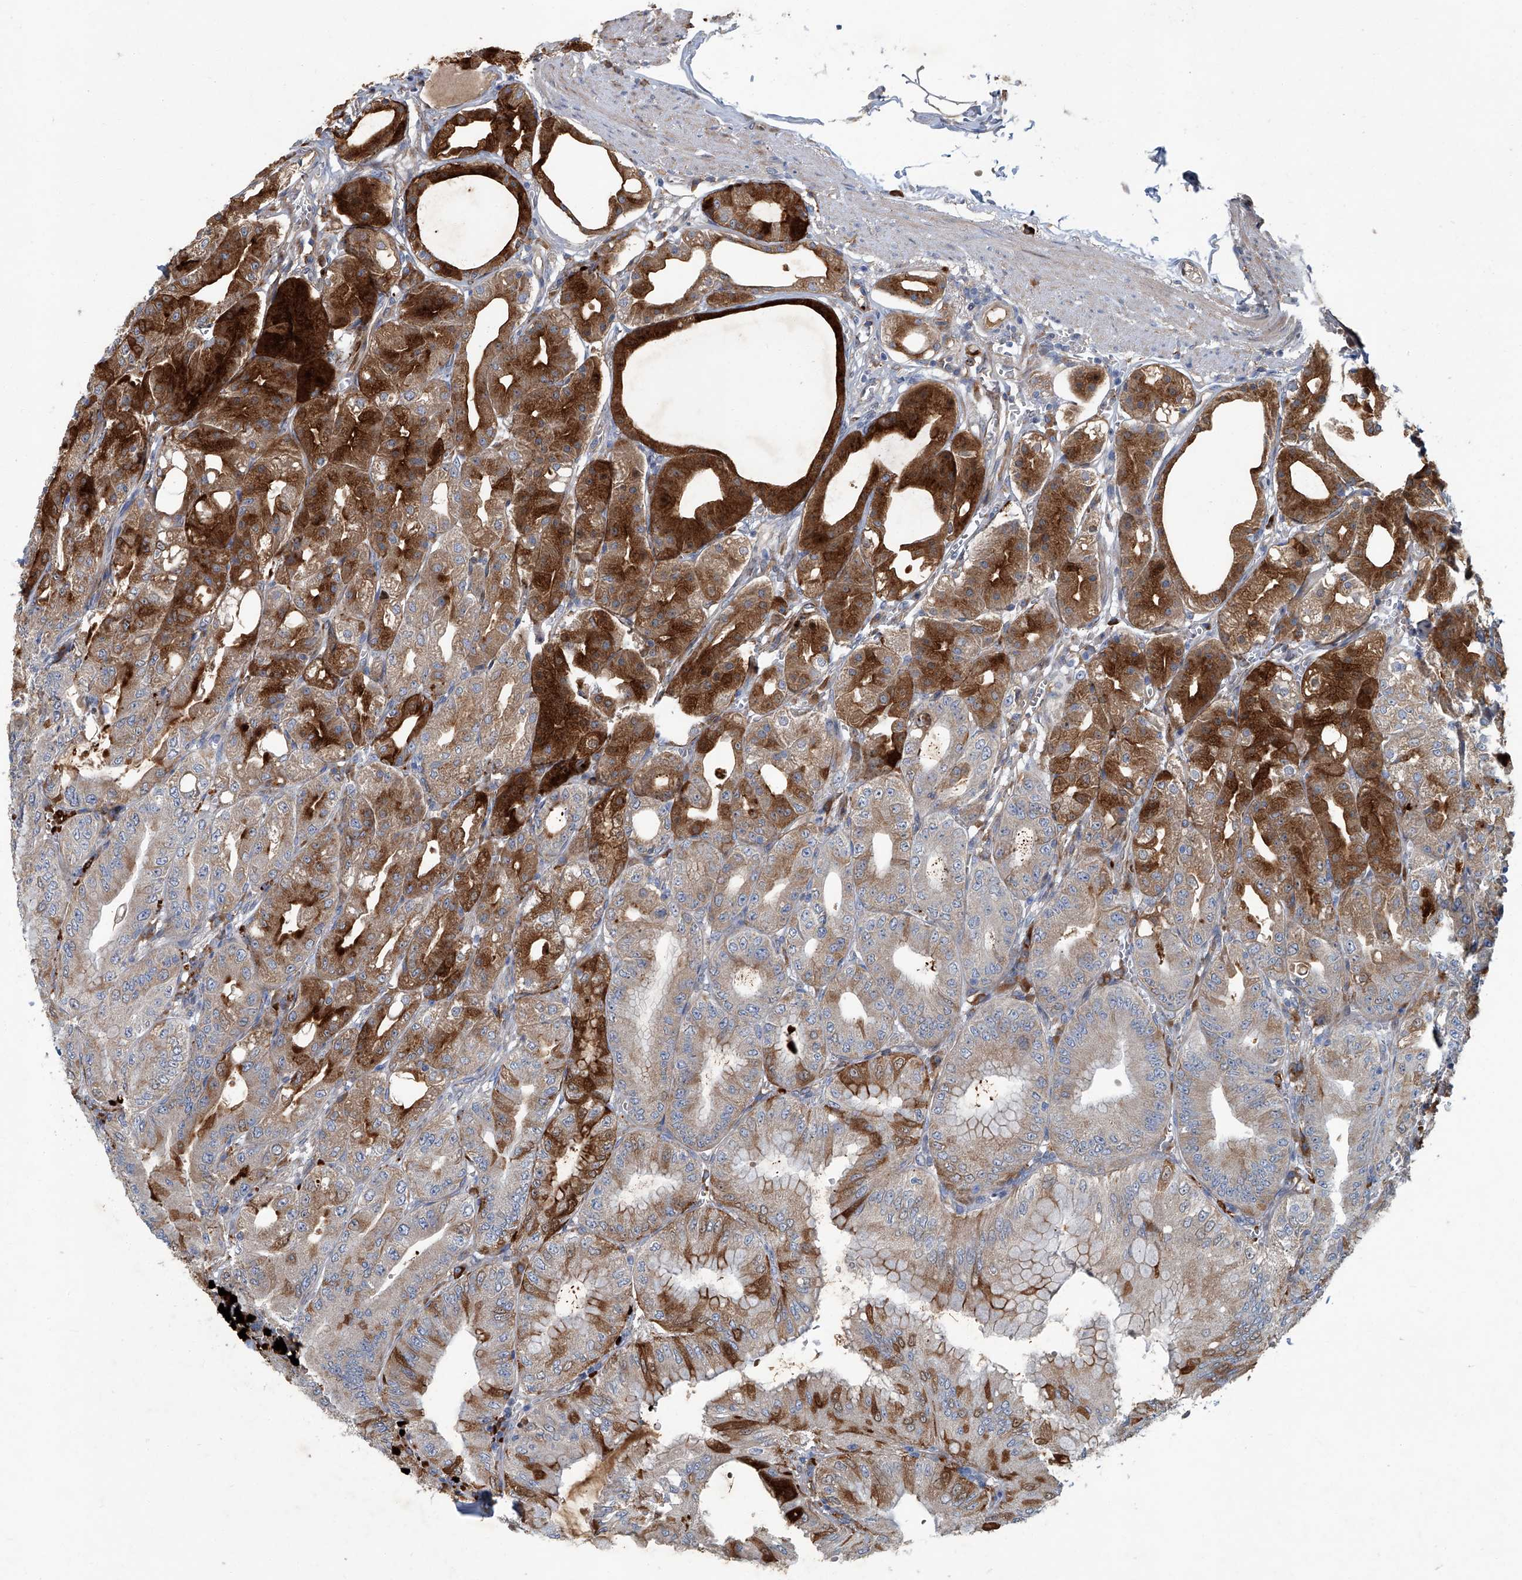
{"staining": {"intensity": "strong", "quantity": "25%-75%", "location": "cytoplasmic/membranous"}, "tissue": "stomach", "cell_type": "Glandular cells", "image_type": "normal", "snomed": [{"axis": "morphology", "description": "Normal tissue, NOS"}, {"axis": "topography", "description": "Stomach, lower"}], "caption": "Immunohistochemistry (DAB (3,3'-diaminobenzidine)) staining of unremarkable human stomach demonstrates strong cytoplasmic/membranous protein positivity in approximately 25%-75% of glandular cells.", "gene": "FAM167A", "patient": {"sex": "male", "age": 71}}